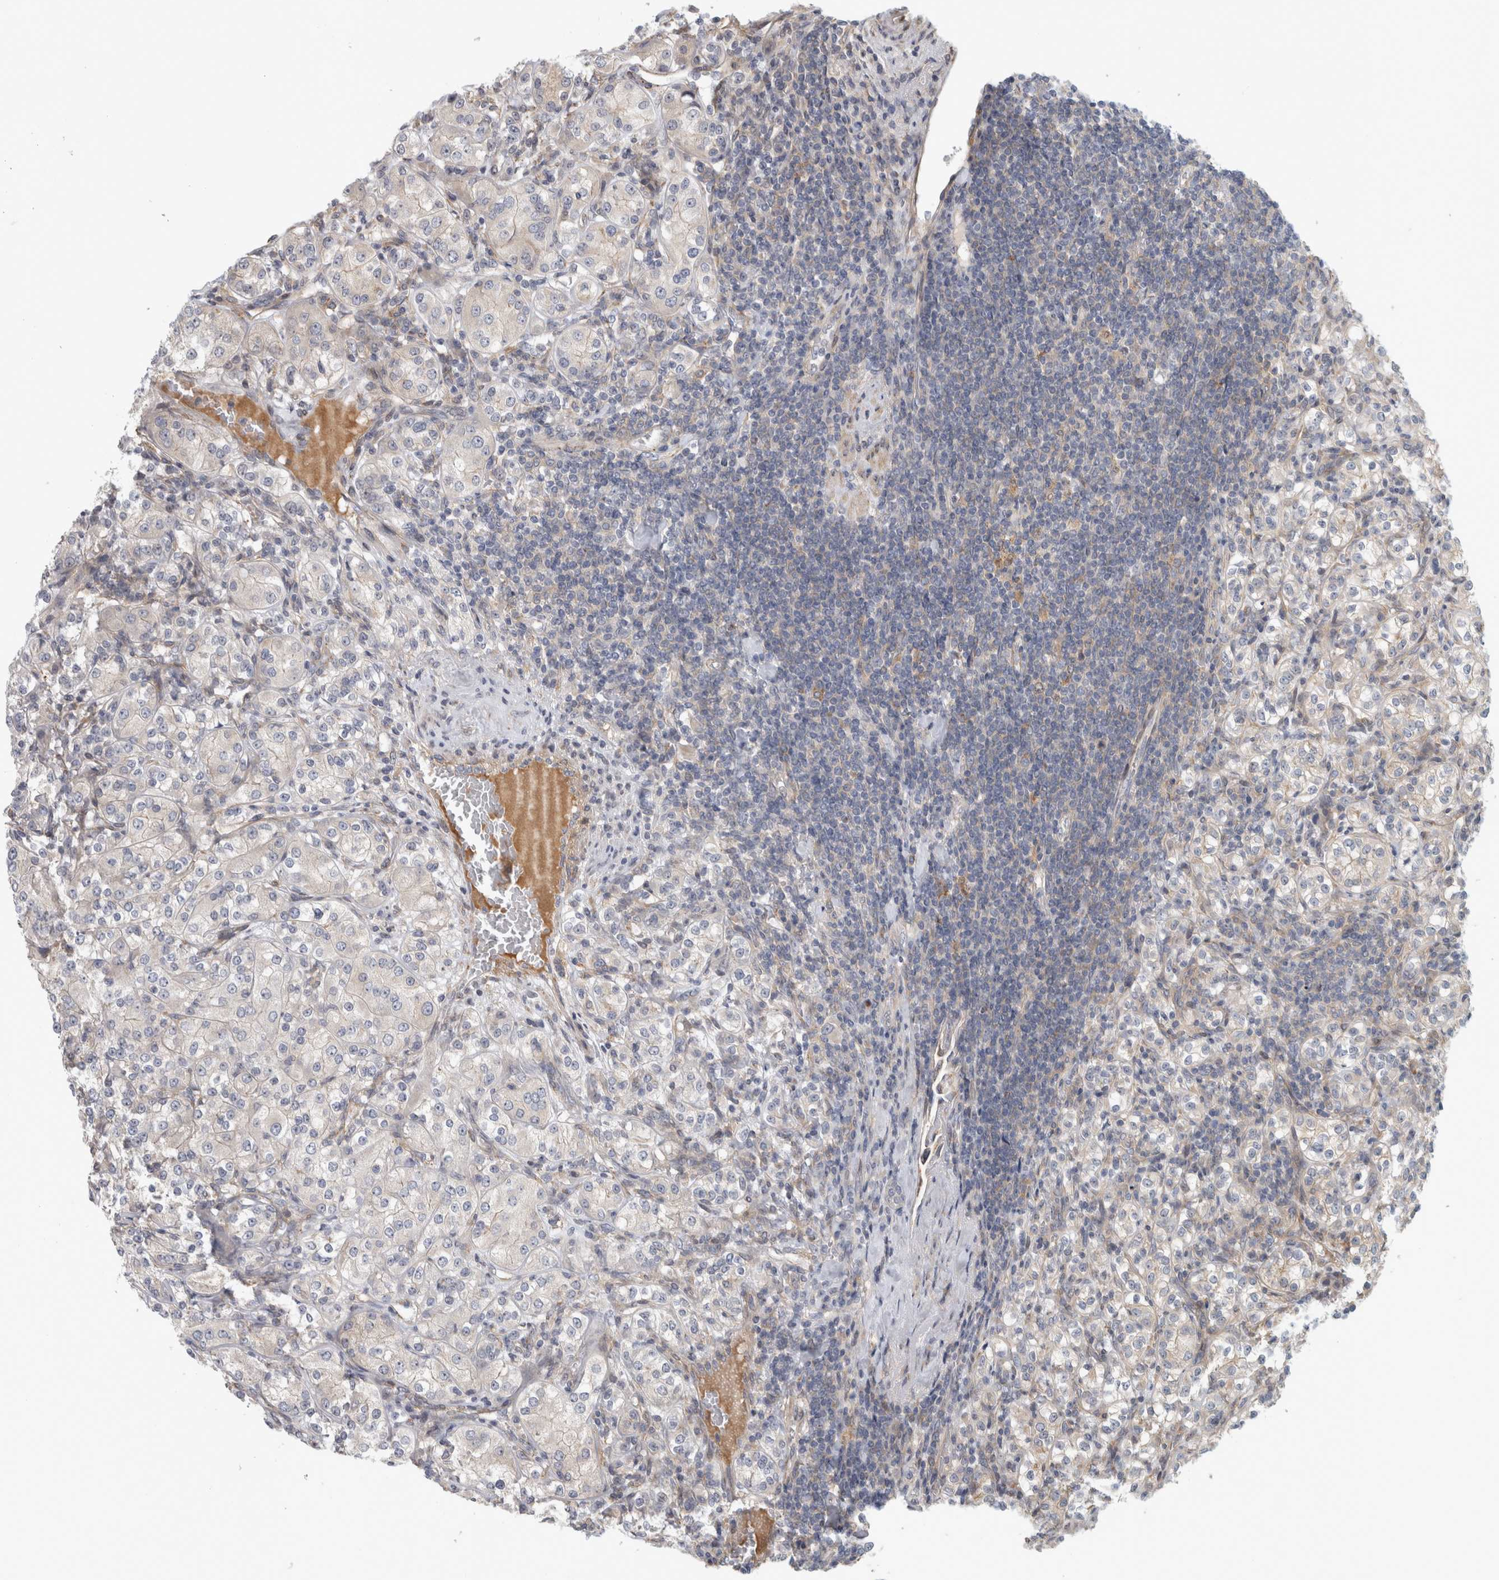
{"staining": {"intensity": "weak", "quantity": "<25%", "location": "cytoplasmic/membranous"}, "tissue": "renal cancer", "cell_type": "Tumor cells", "image_type": "cancer", "snomed": [{"axis": "morphology", "description": "Adenocarcinoma, NOS"}, {"axis": "topography", "description": "Kidney"}], "caption": "Immunohistochemistry (IHC) histopathology image of renal adenocarcinoma stained for a protein (brown), which exhibits no positivity in tumor cells.", "gene": "ZNF804B", "patient": {"sex": "male", "age": 77}}